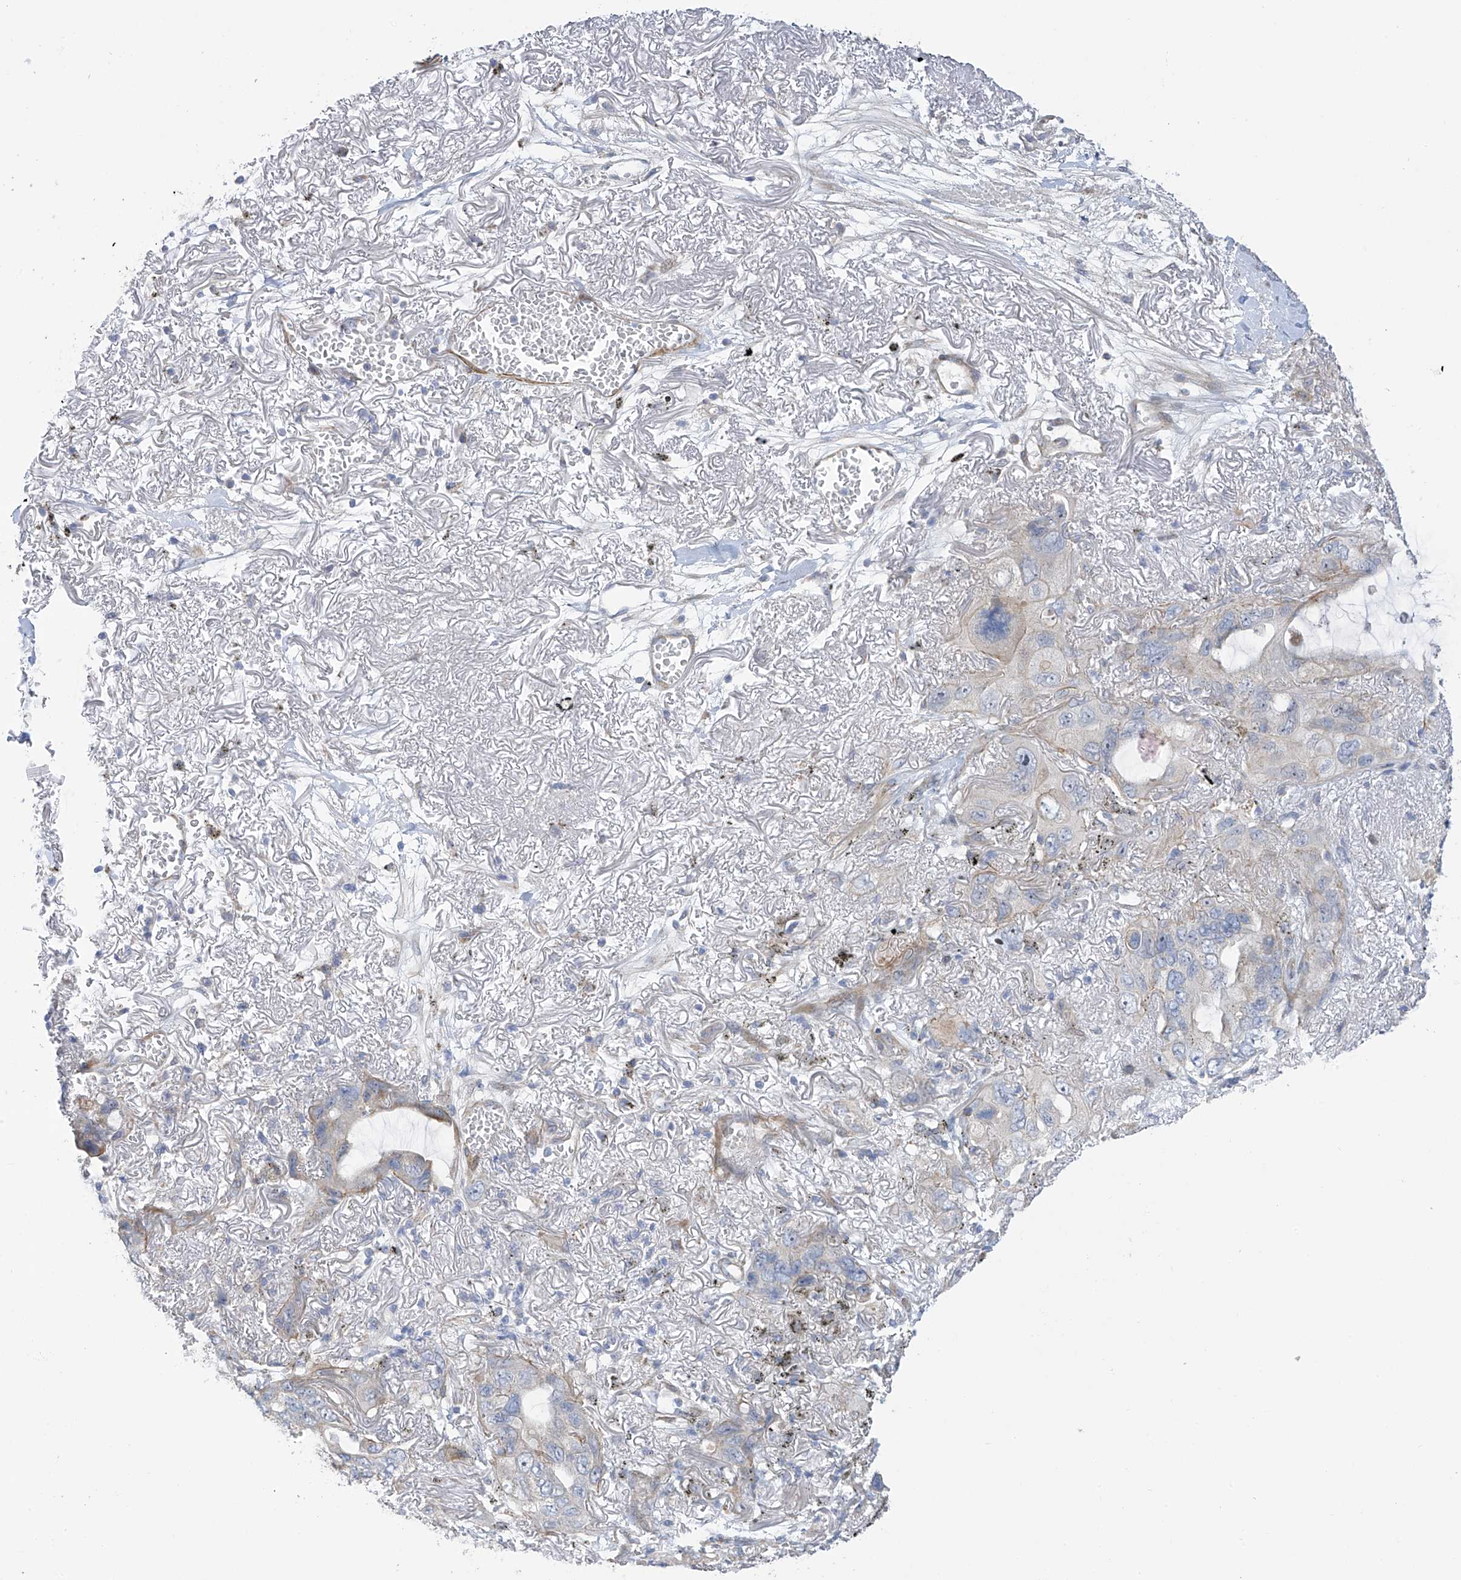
{"staining": {"intensity": "negative", "quantity": "none", "location": "none"}, "tissue": "lung cancer", "cell_type": "Tumor cells", "image_type": "cancer", "snomed": [{"axis": "morphology", "description": "Squamous cell carcinoma, NOS"}, {"axis": "topography", "description": "Lung"}], "caption": "Immunohistochemistry (IHC) micrograph of neoplastic tissue: human lung cancer stained with DAB (3,3'-diaminobenzidine) displays no significant protein expression in tumor cells.", "gene": "ZNF641", "patient": {"sex": "female", "age": 73}}